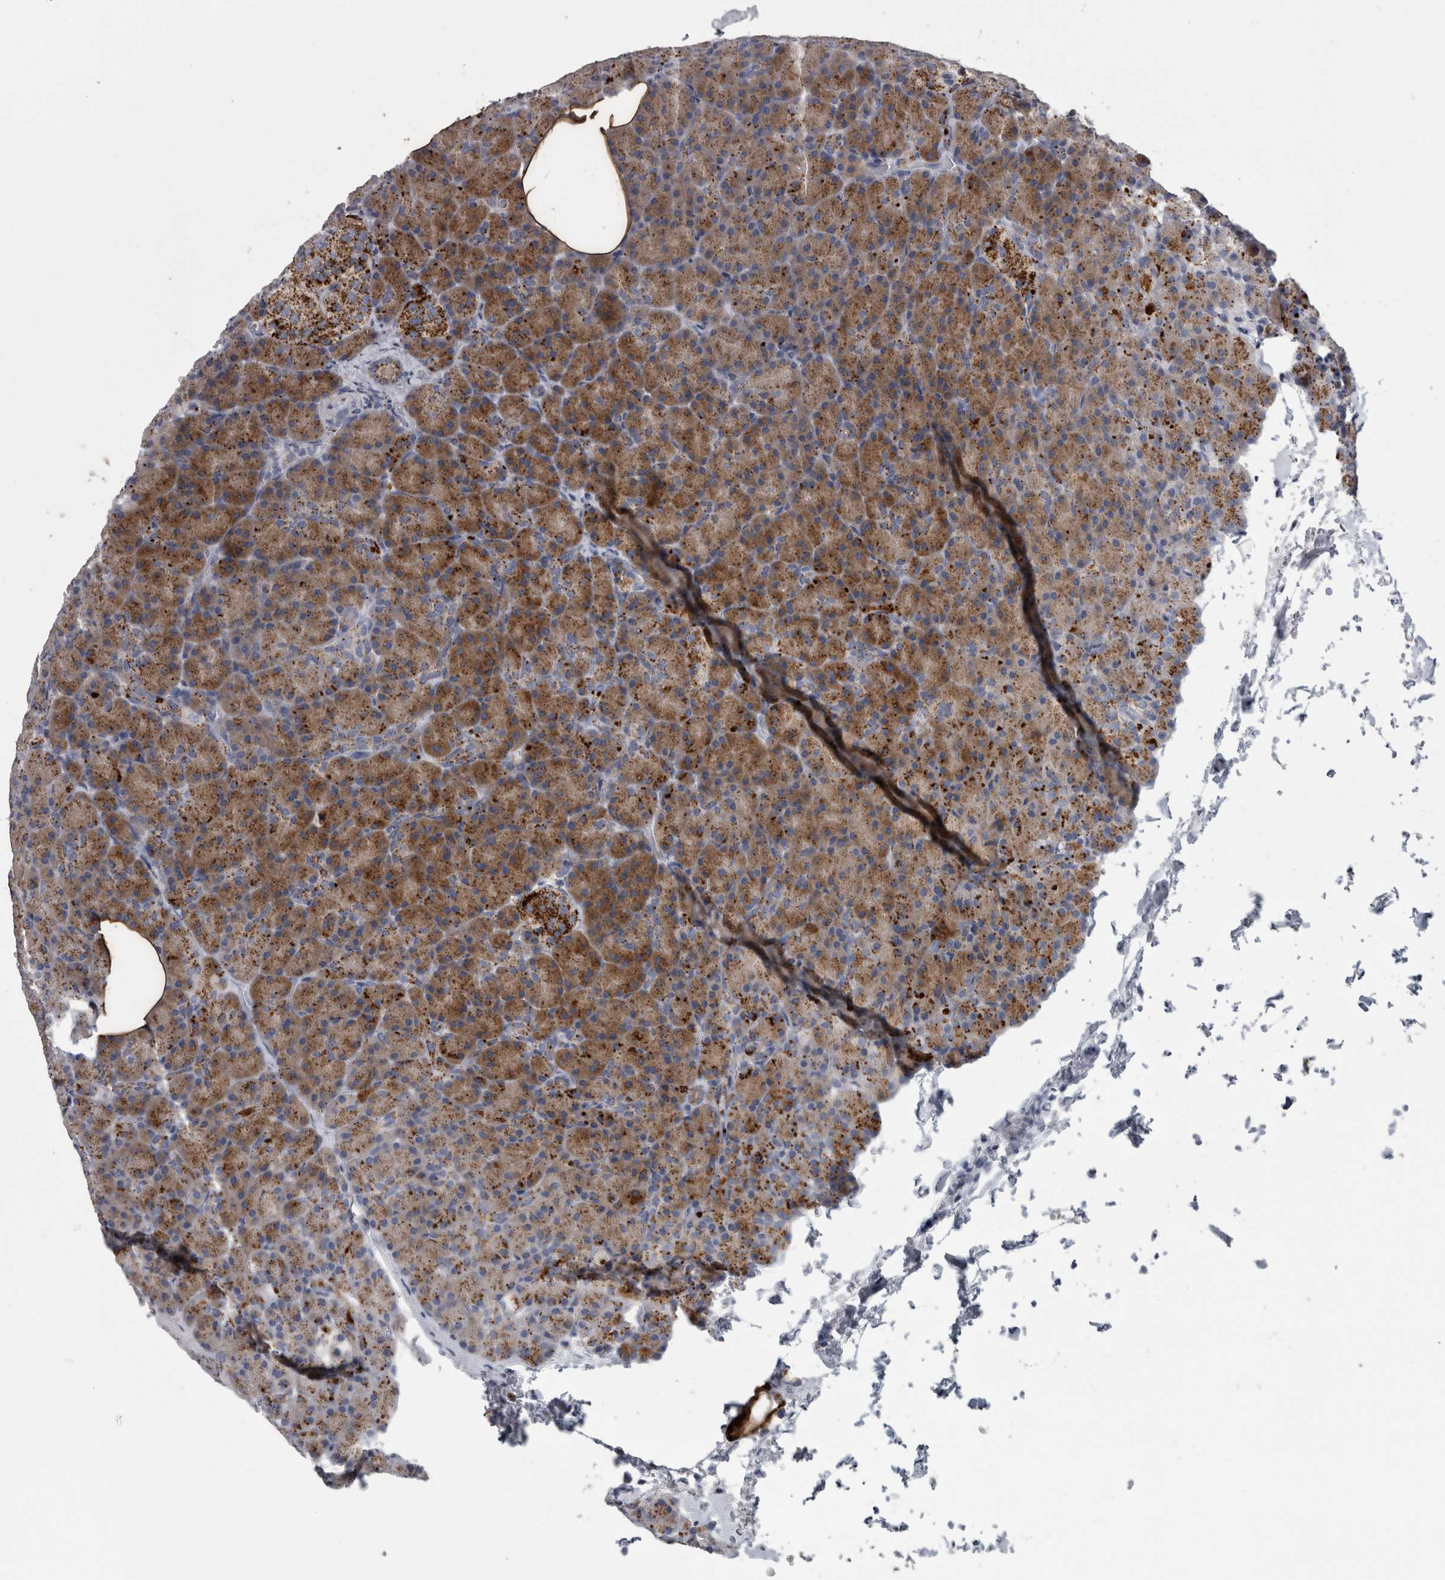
{"staining": {"intensity": "strong", "quantity": "25%-75%", "location": "cytoplasmic/membranous"}, "tissue": "pancreas", "cell_type": "Exocrine glandular cells", "image_type": "normal", "snomed": [{"axis": "morphology", "description": "Normal tissue, NOS"}, {"axis": "topography", "description": "Pancreas"}], "caption": "IHC (DAB) staining of unremarkable pancreas reveals strong cytoplasmic/membranous protein expression in about 25%-75% of exocrine glandular cells. The protein is stained brown, and the nuclei are stained in blue (DAB IHC with brightfield microscopy, high magnification).", "gene": "DPP7", "patient": {"sex": "female", "age": 43}}